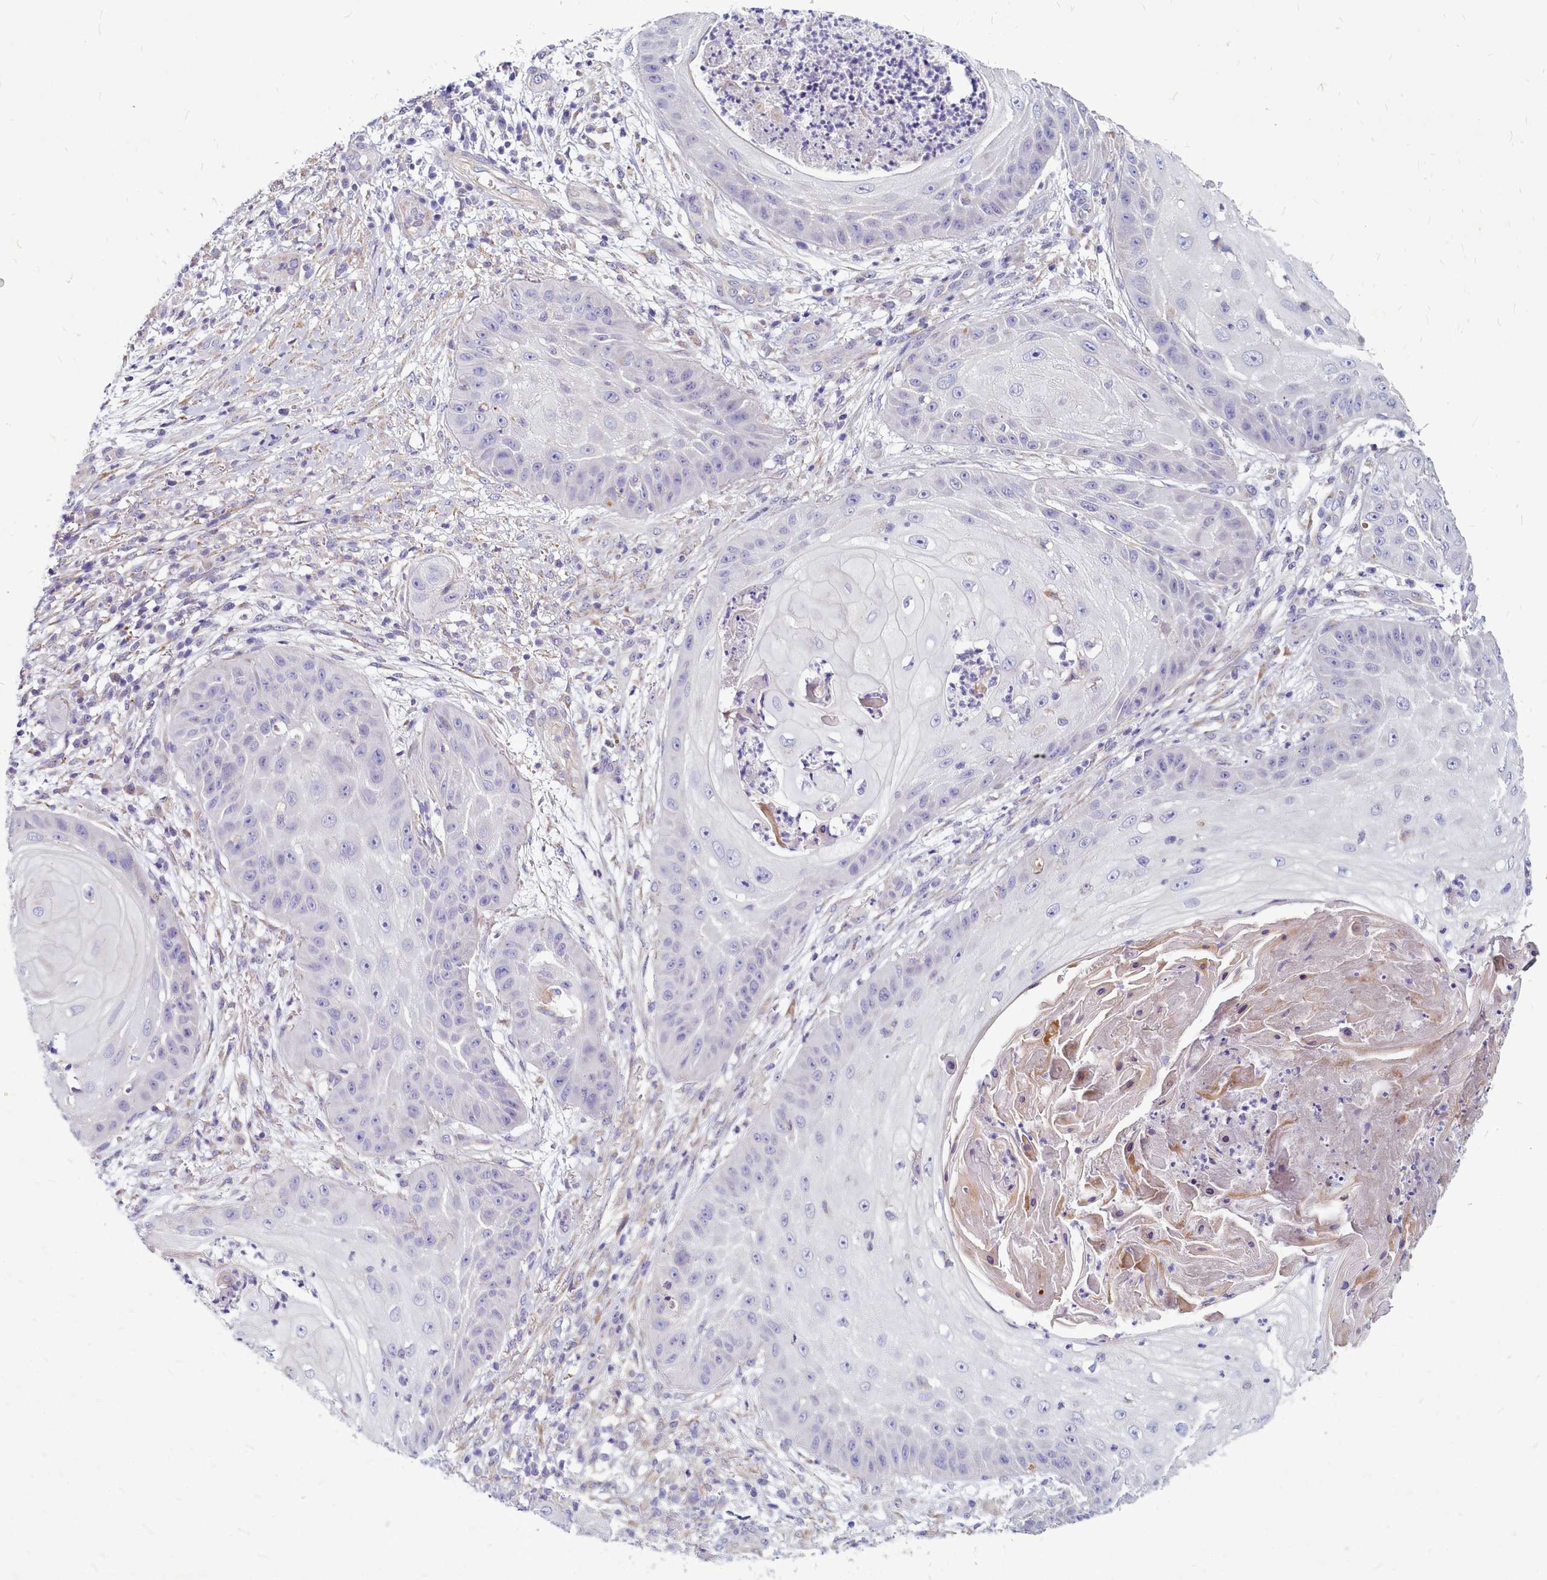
{"staining": {"intensity": "negative", "quantity": "none", "location": "none"}, "tissue": "skin cancer", "cell_type": "Tumor cells", "image_type": "cancer", "snomed": [{"axis": "morphology", "description": "Squamous cell carcinoma, NOS"}, {"axis": "topography", "description": "Skin"}], "caption": "Immunohistochemistry (IHC) micrograph of human skin cancer (squamous cell carcinoma) stained for a protein (brown), which reveals no staining in tumor cells.", "gene": "SMPD4", "patient": {"sex": "male", "age": 70}}